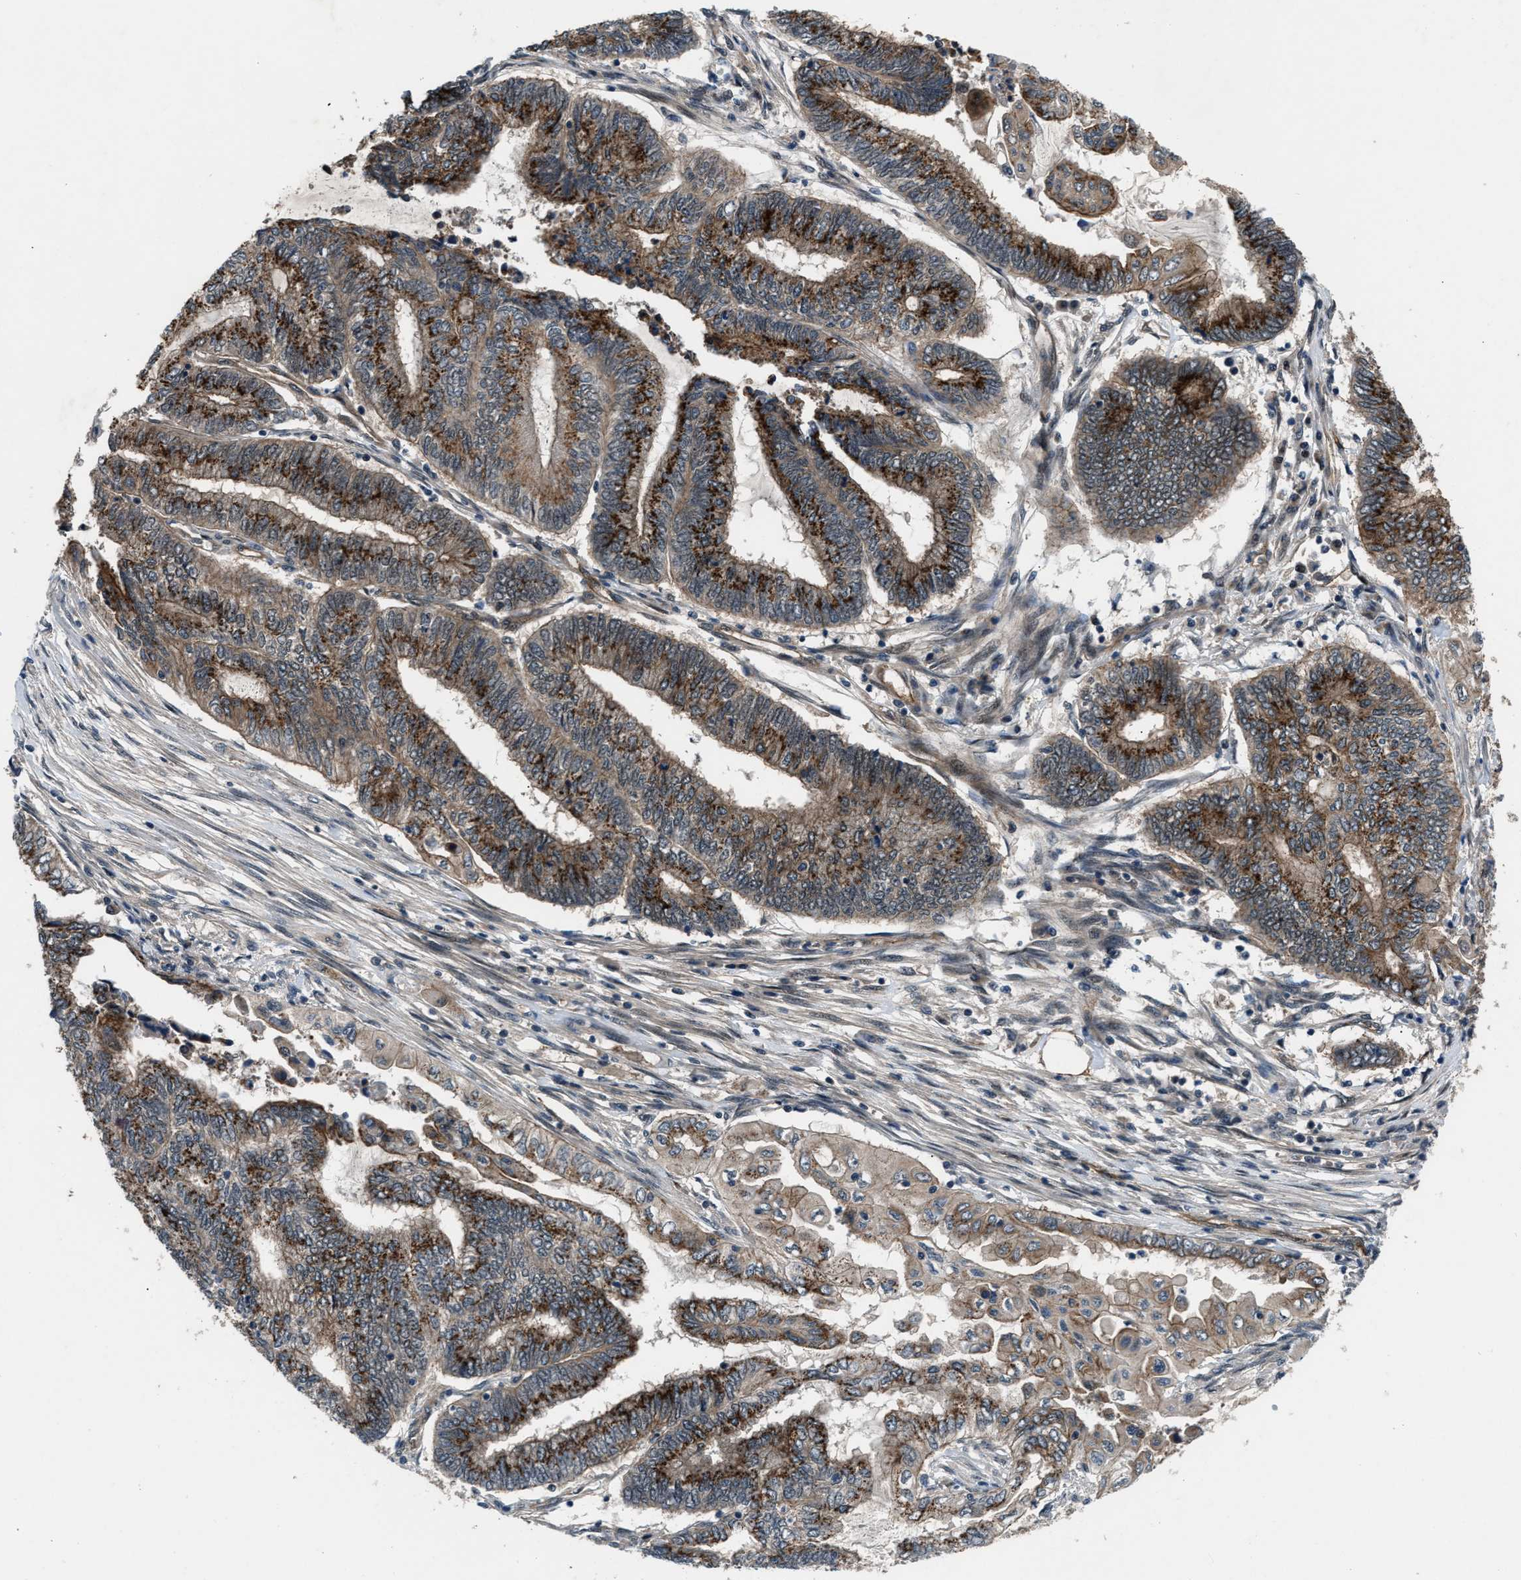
{"staining": {"intensity": "strong", "quantity": ">75%", "location": "cytoplasmic/membranous"}, "tissue": "endometrial cancer", "cell_type": "Tumor cells", "image_type": "cancer", "snomed": [{"axis": "morphology", "description": "Adenocarcinoma, NOS"}, {"axis": "topography", "description": "Uterus"}, {"axis": "topography", "description": "Endometrium"}], "caption": "Immunohistochemical staining of endometrial cancer (adenocarcinoma) displays high levels of strong cytoplasmic/membranous protein staining in approximately >75% of tumor cells. The staining was performed using DAB, with brown indicating positive protein expression. Nuclei are stained blue with hematoxylin.", "gene": "COPS2", "patient": {"sex": "female", "age": 70}}